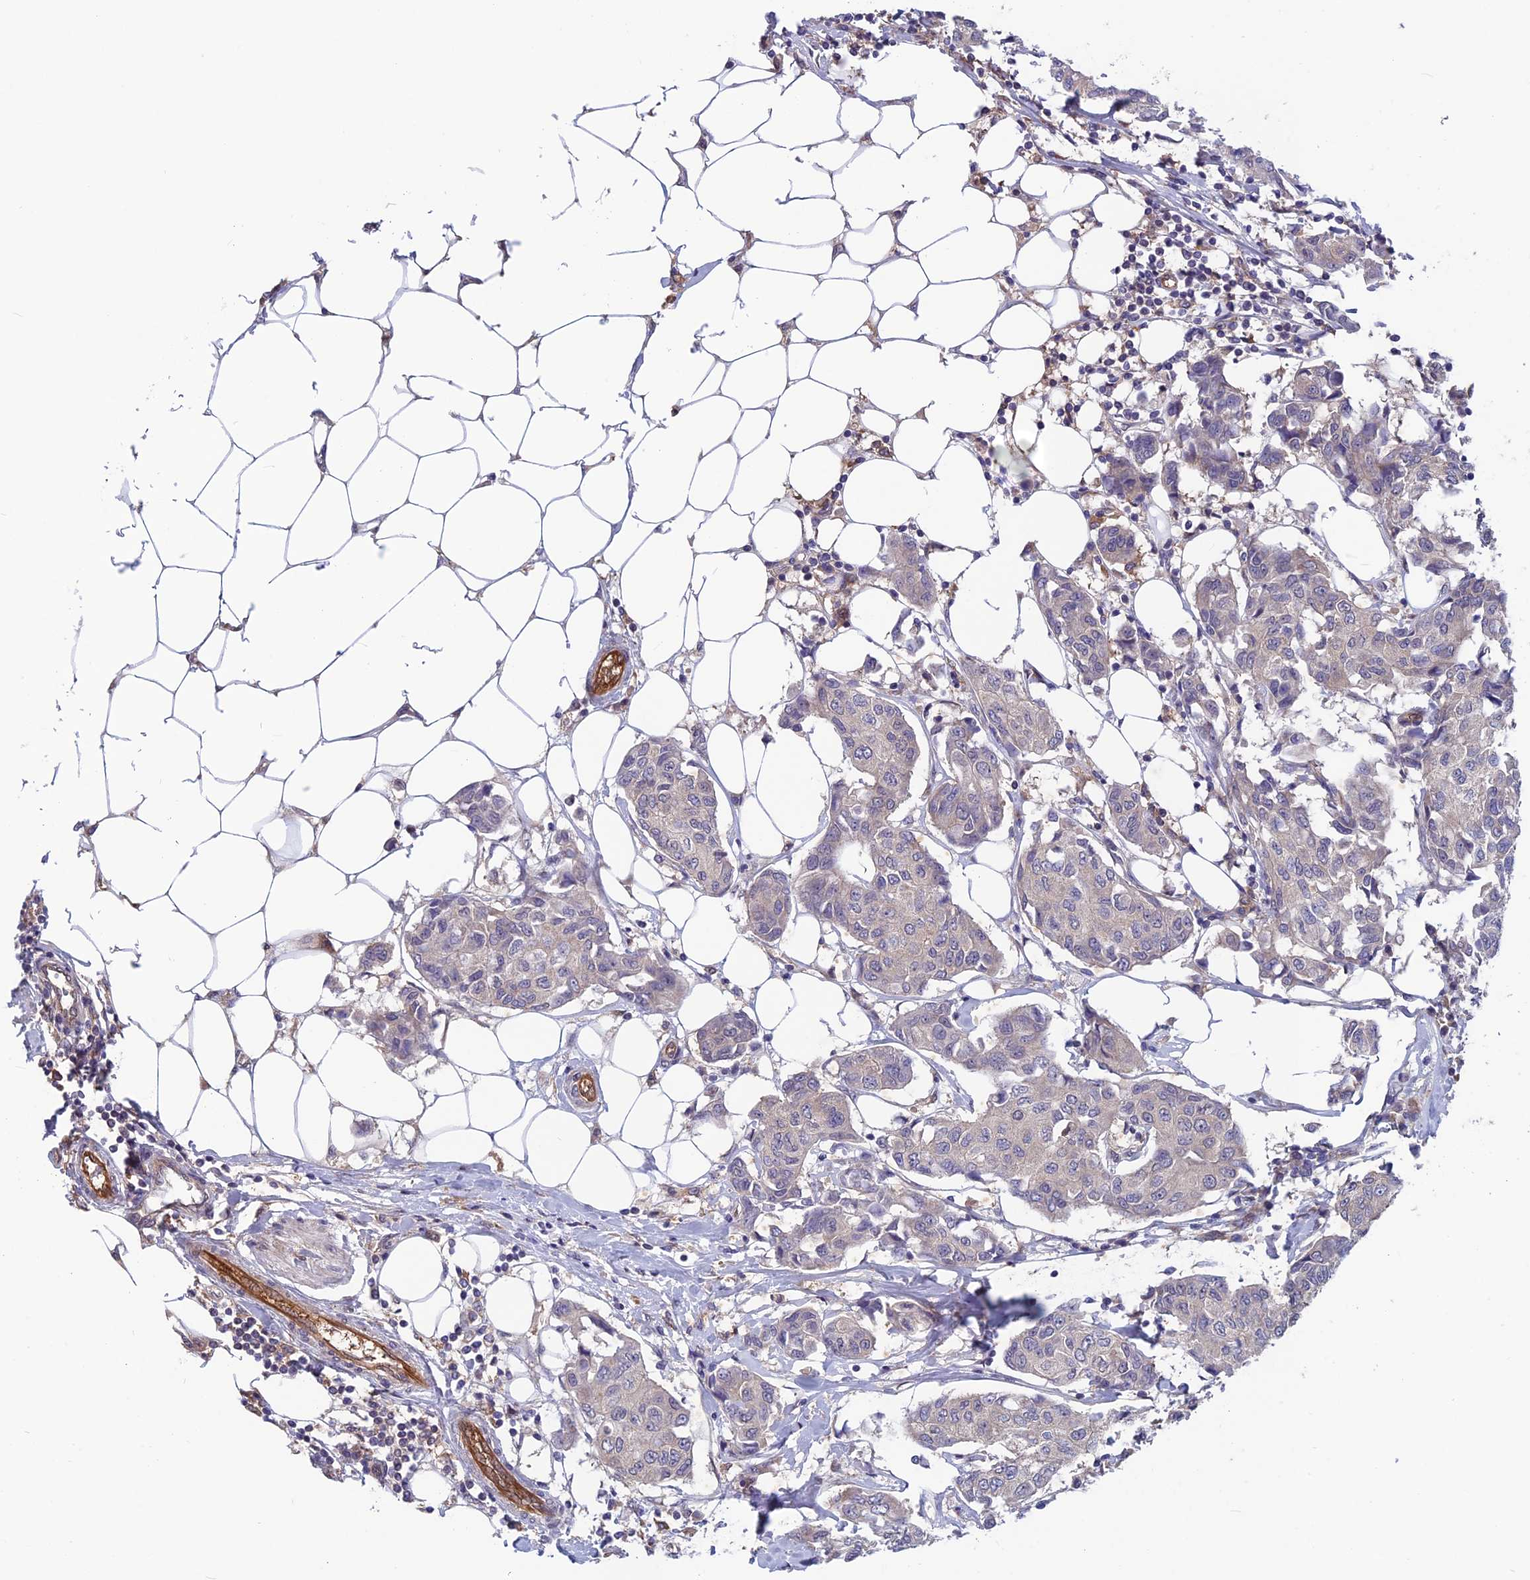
{"staining": {"intensity": "negative", "quantity": "none", "location": "none"}, "tissue": "breast cancer", "cell_type": "Tumor cells", "image_type": "cancer", "snomed": [{"axis": "morphology", "description": "Duct carcinoma"}, {"axis": "topography", "description": "Breast"}], "caption": "The histopathology image displays no significant positivity in tumor cells of breast infiltrating ductal carcinoma. The staining is performed using DAB brown chromogen with nuclei counter-stained in using hematoxylin.", "gene": "MAST2", "patient": {"sex": "female", "age": 80}}